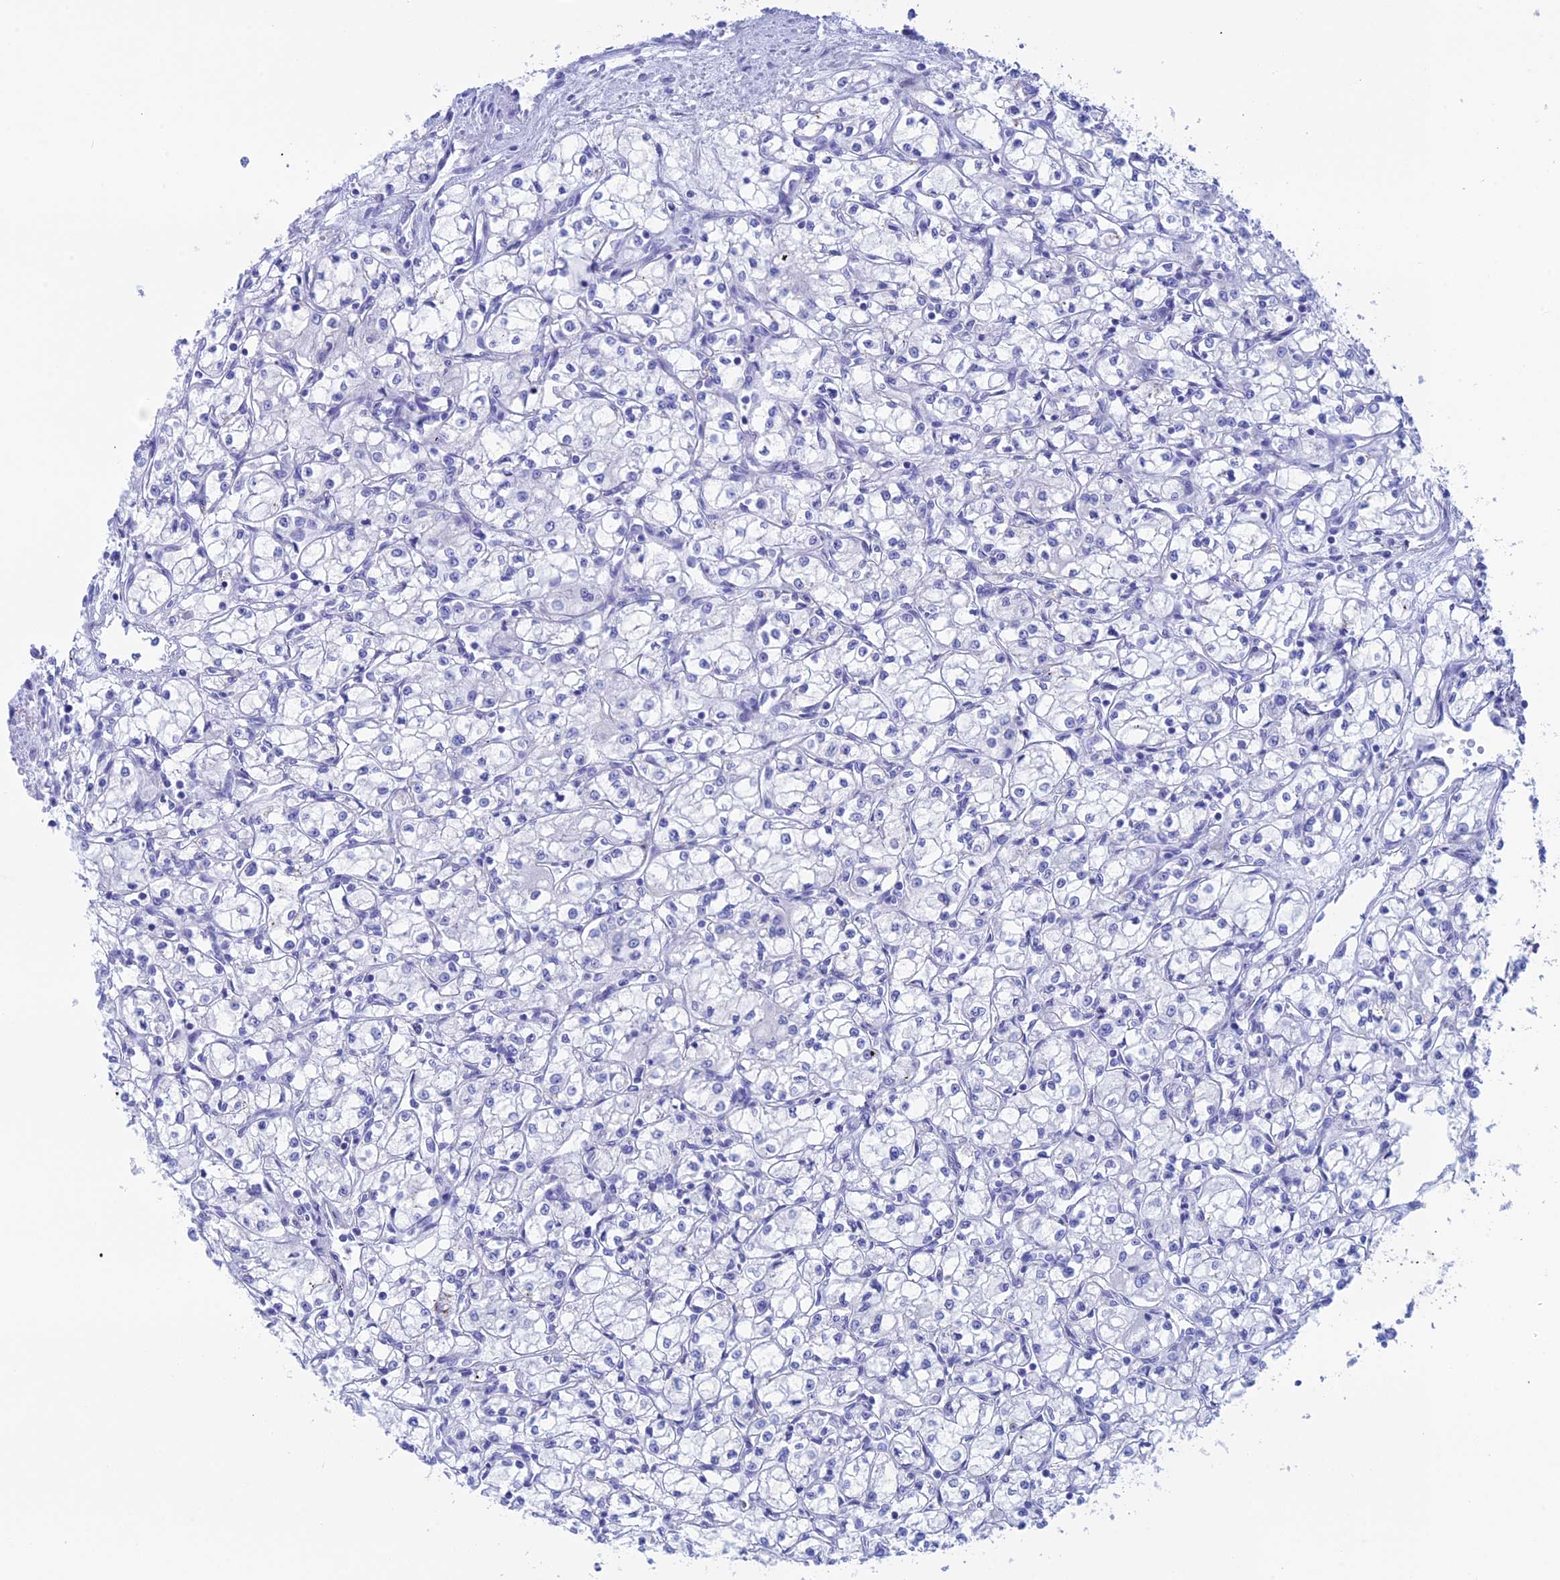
{"staining": {"intensity": "negative", "quantity": "none", "location": "none"}, "tissue": "renal cancer", "cell_type": "Tumor cells", "image_type": "cancer", "snomed": [{"axis": "morphology", "description": "Adenocarcinoma, NOS"}, {"axis": "topography", "description": "Kidney"}], "caption": "Tumor cells are negative for brown protein staining in renal cancer.", "gene": "ERICH4", "patient": {"sex": "male", "age": 59}}